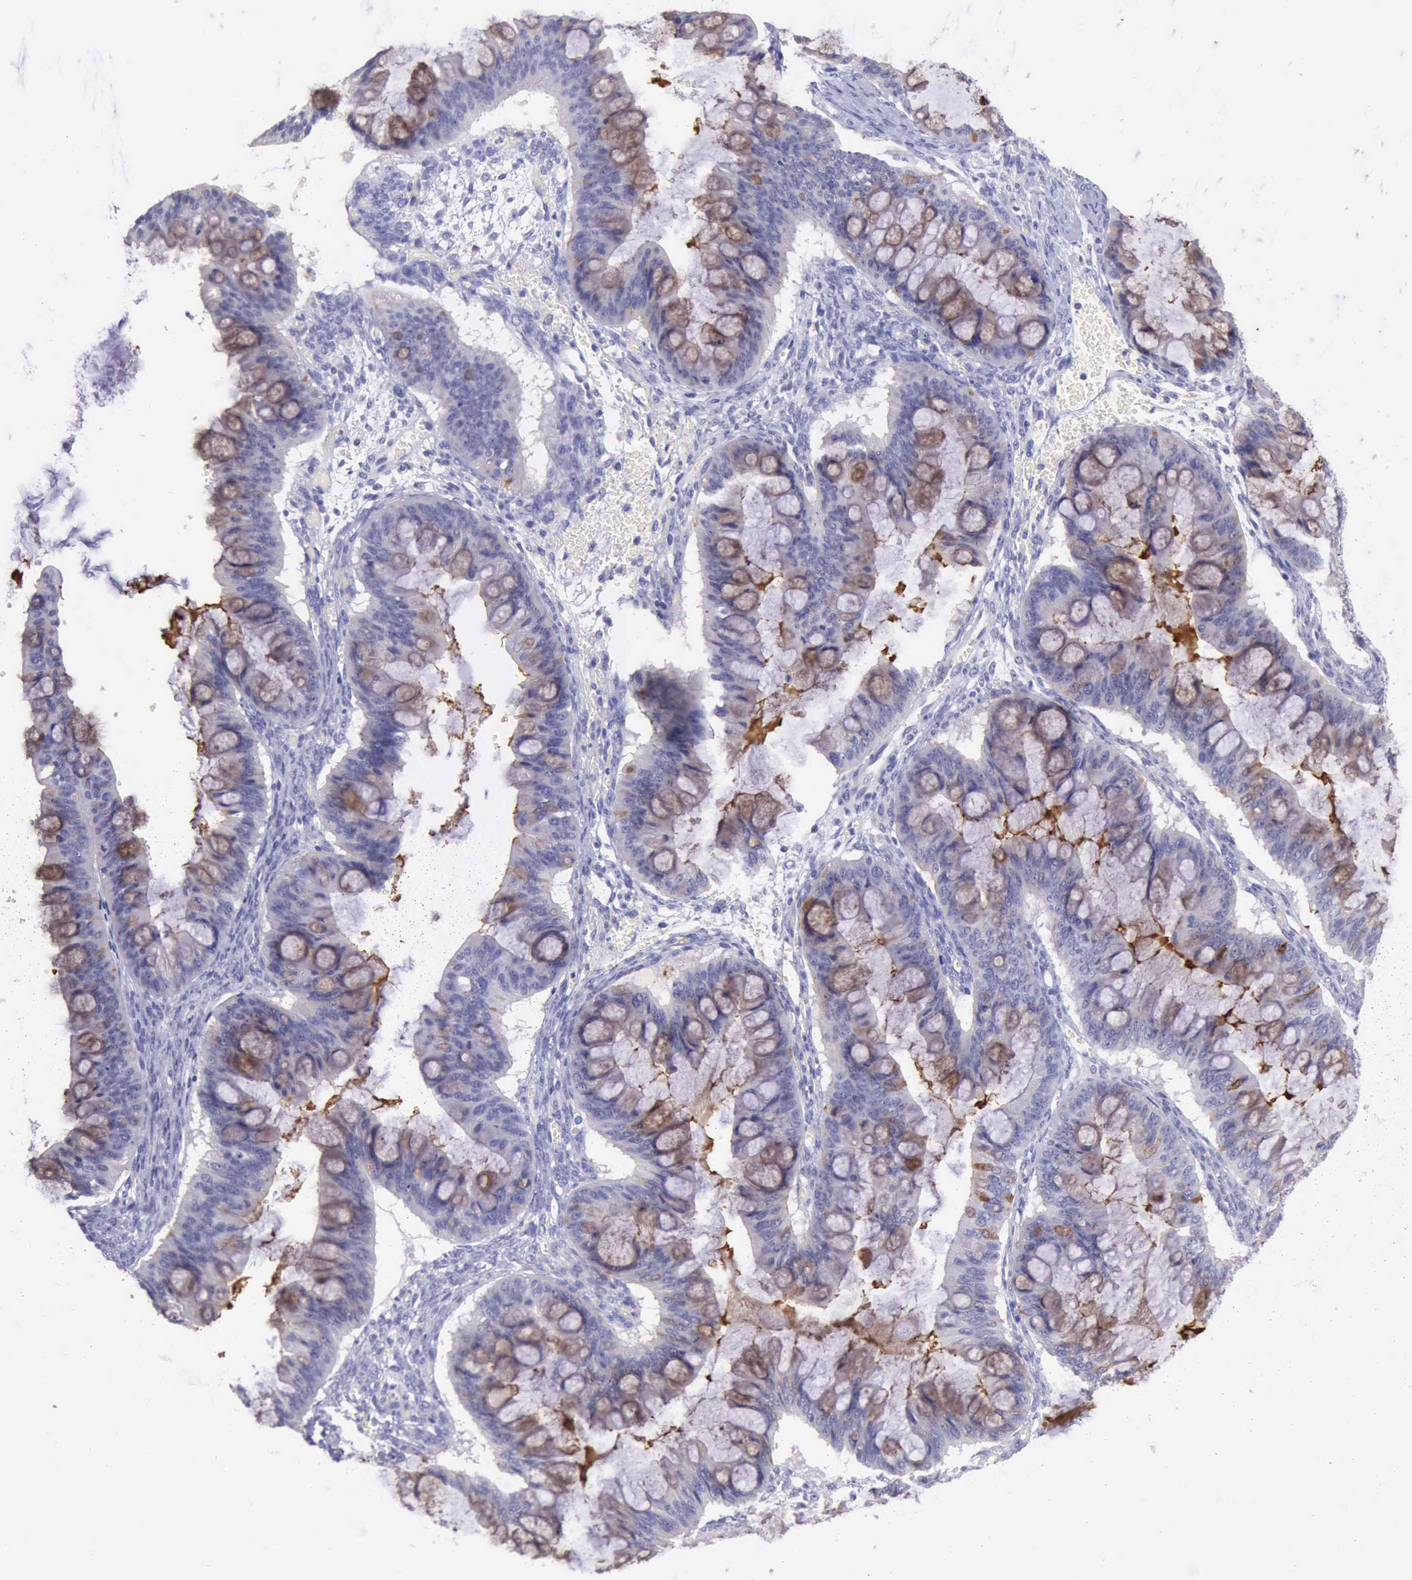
{"staining": {"intensity": "moderate", "quantity": "<25%", "location": "cytoplasmic/membranous"}, "tissue": "ovarian cancer", "cell_type": "Tumor cells", "image_type": "cancer", "snomed": [{"axis": "morphology", "description": "Cystadenocarcinoma, mucinous, NOS"}, {"axis": "topography", "description": "Ovary"}], "caption": "Mucinous cystadenocarcinoma (ovarian) was stained to show a protein in brown. There is low levels of moderate cytoplasmic/membranous expression in about <25% of tumor cells.", "gene": "LRFN5", "patient": {"sex": "female", "age": 73}}